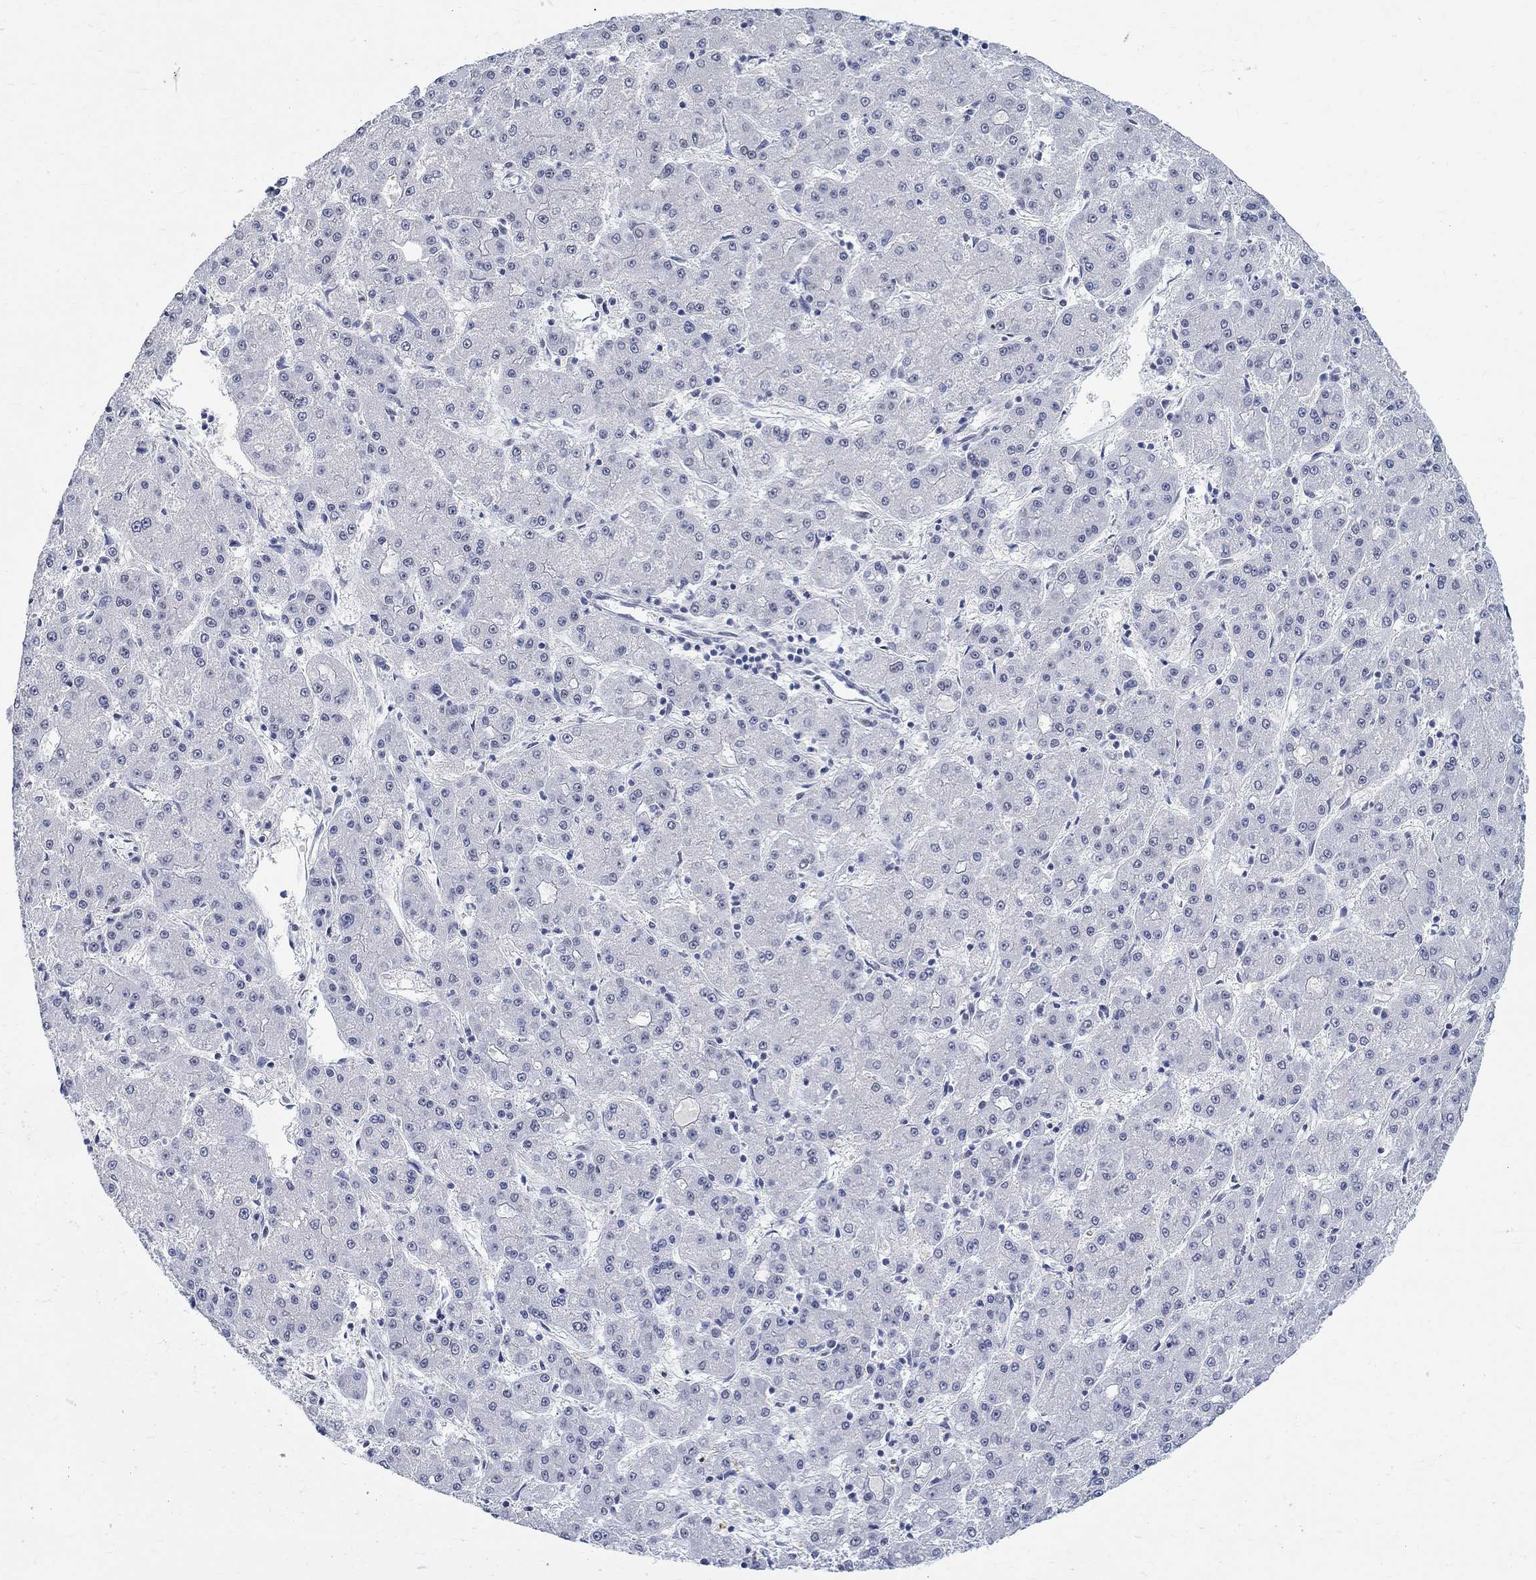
{"staining": {"intensity": "negative", "quantity": "none", "location": "none"}, "tissue": "liver cancer", "cell_type": "Tumor cells", "image_type": "cancer", "snomed": [{"axis": "morphology", "description": "Carcinoma, Hepatocellular, NOS"}, {"axis": "topography", "description": "Liver"}], "caption": "Liver cancer (hepatocellular carcinoma) stained for a protein using IHC displays no expression tumor cells.", "gene": "ANKS1B", "patient": {"sex": "male", "age": 73}}